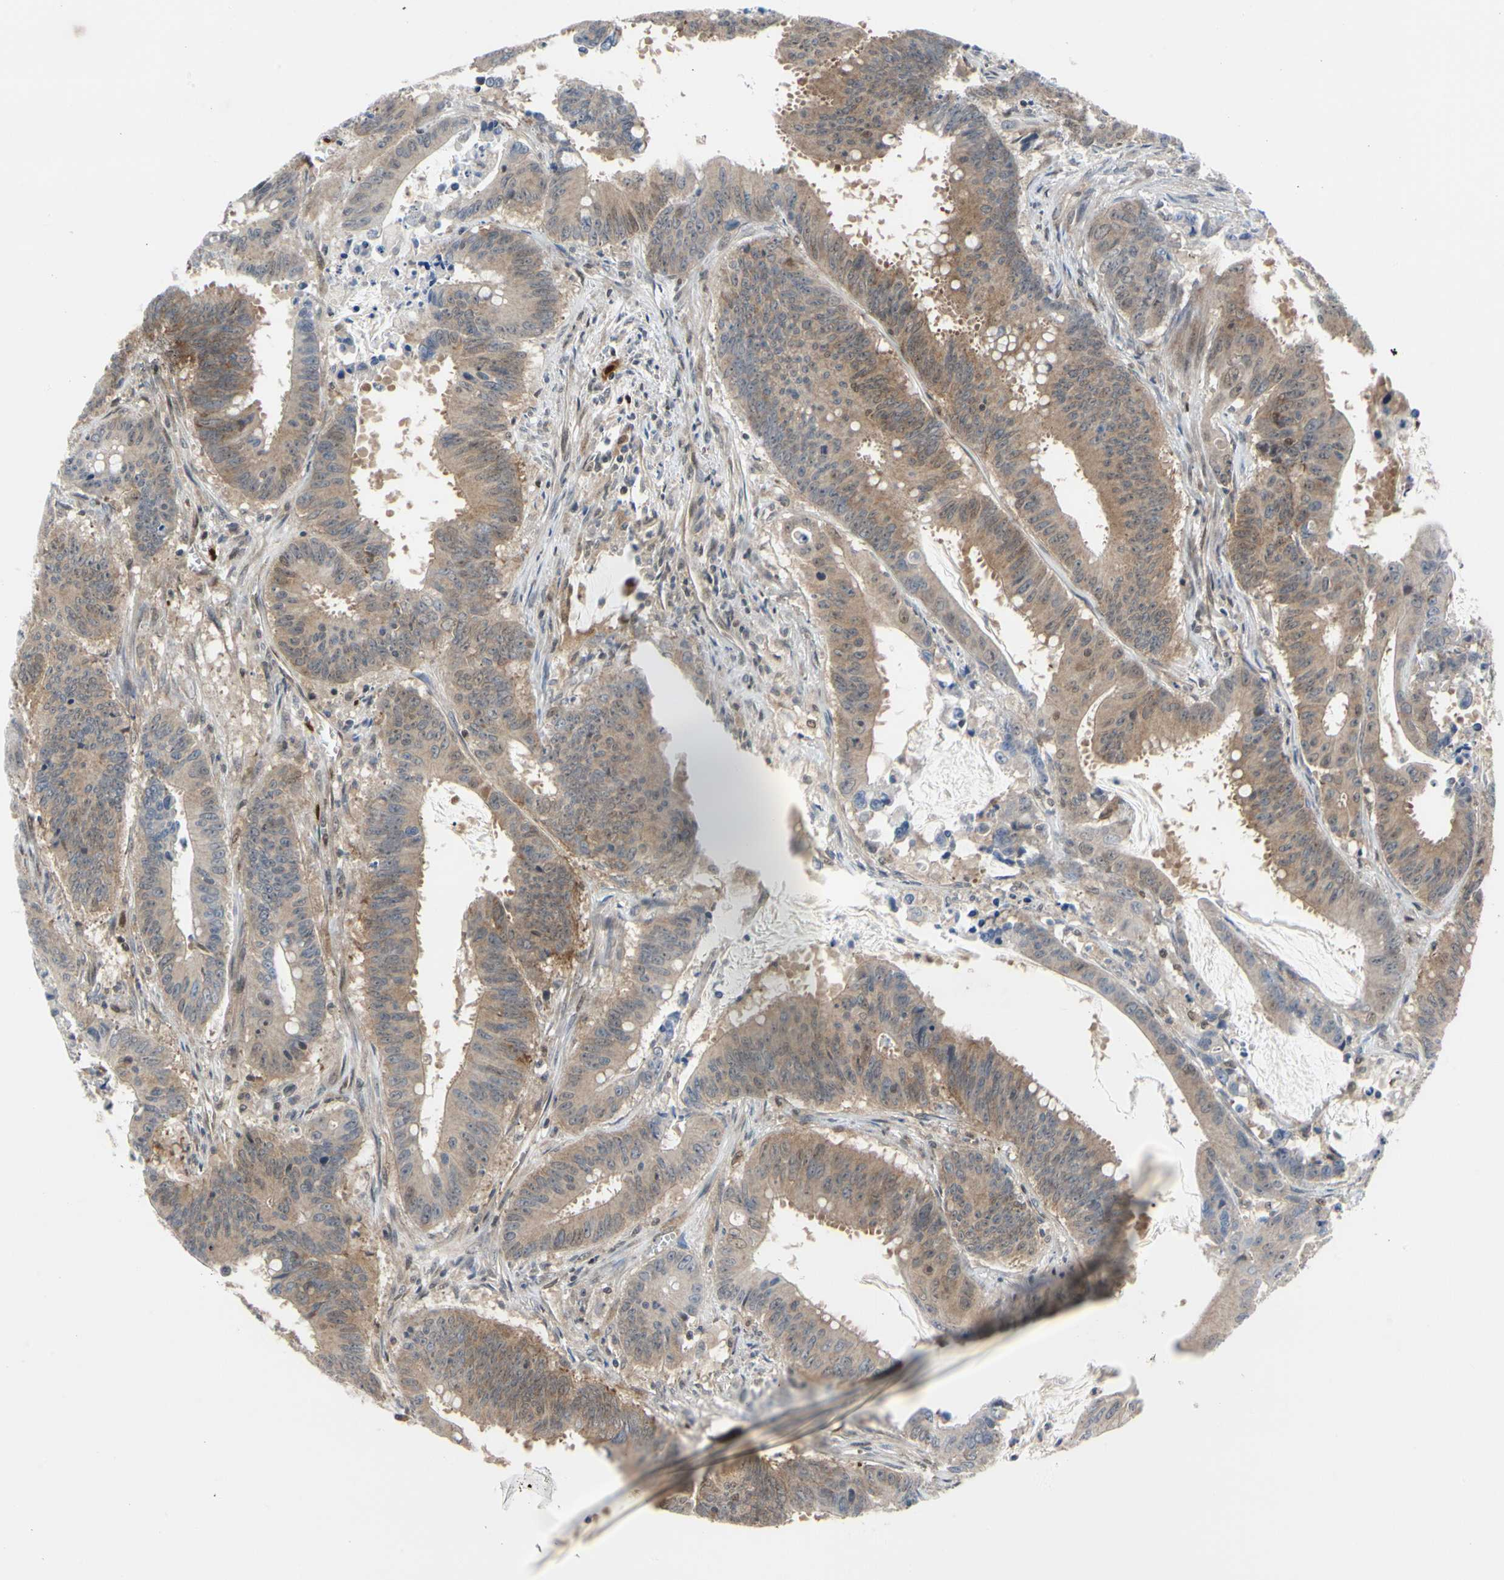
{"staining": {"intensity": "strong", "quantity": ">75%", "location": "cytoplasmic/membranous"}, "tissue": "colorectal cancer", "cell_type": "Tumor cells", "image_type": "cancer", "snomed": [{"axis": "morphology", "description": "Adenocarcinoma, NOS"}, {"axis": "topography", "description": "Colon"}], "caption": "Tumor cells demonstrate strong cytoplasmic/membranous positivity in approximately >75% of cells in colorectal cancer (adenocarcinoma).", "gene": "CDK5", "patient": {"sex": "male", "age": 45}}